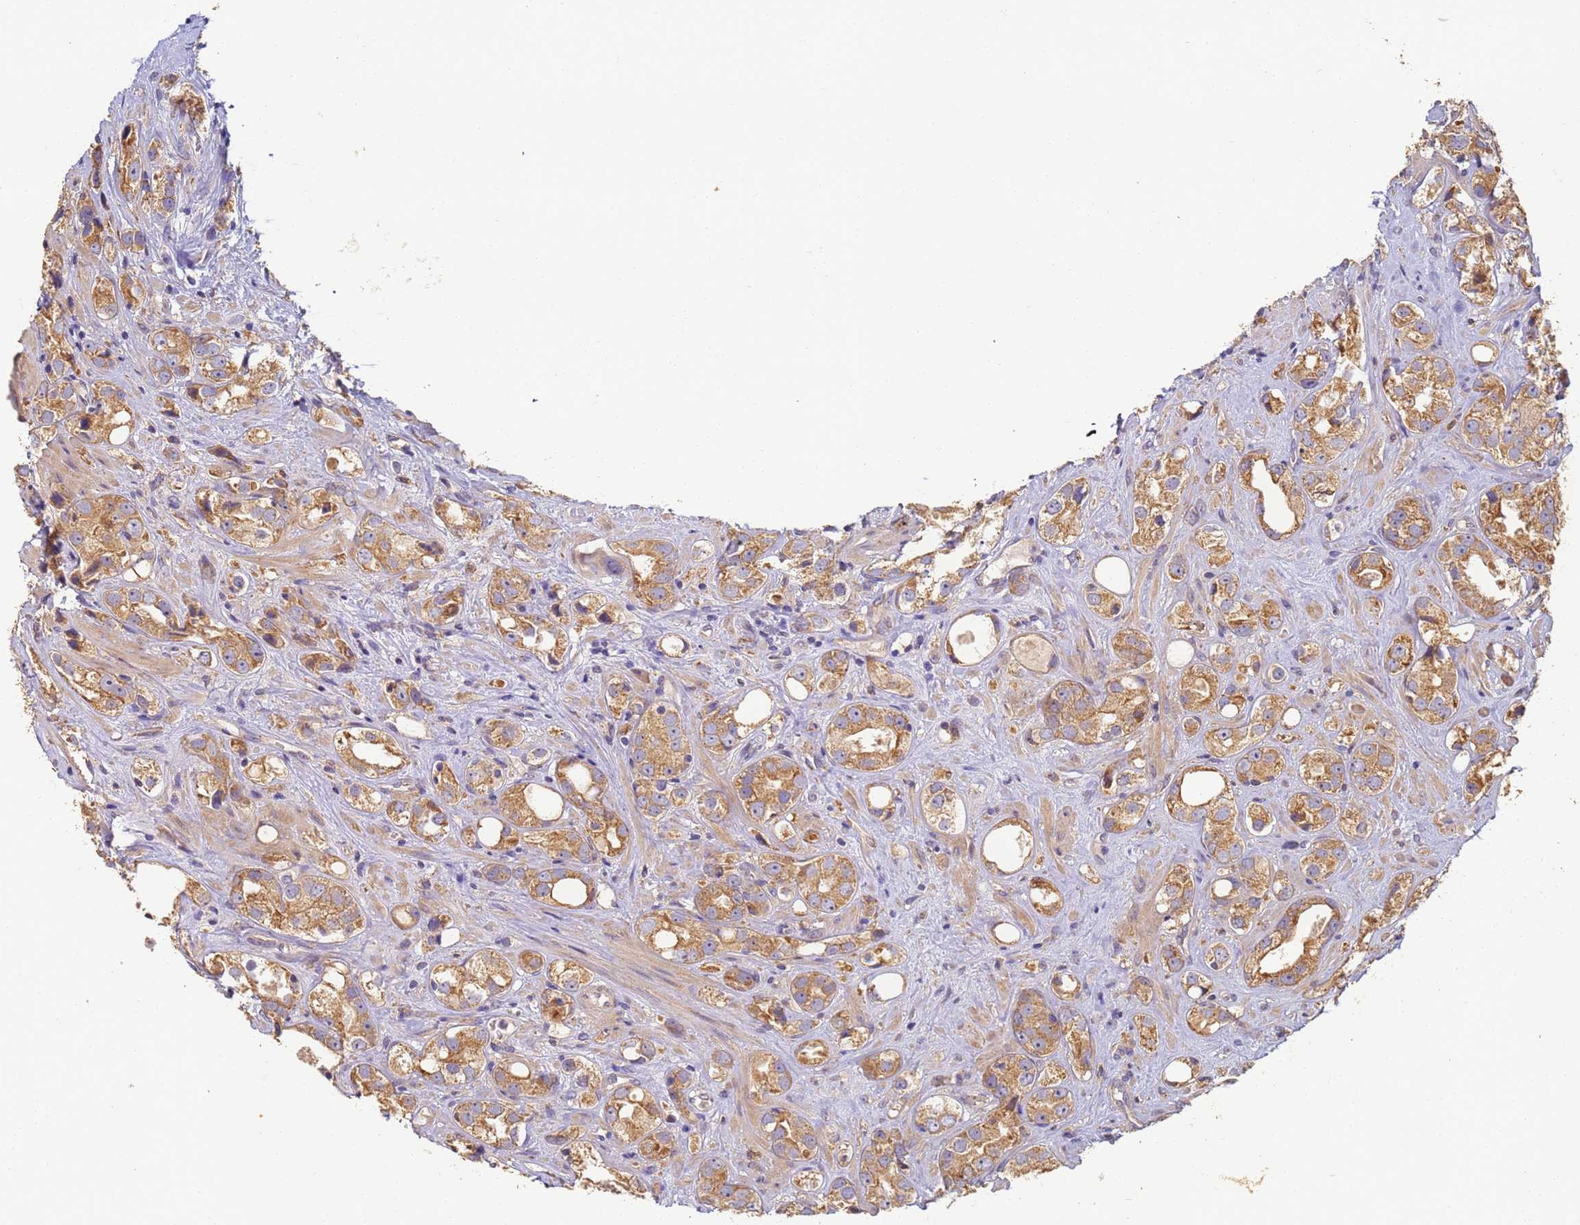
{"staining": {"intensity": "moderate", "quantity": ">75%", "location": "cytoplasmic/membranous"}, "tissue": "prostate cancer", "cell_type": "Tumor cells", "image_type": "cancer", "snomed": [{"axis": "morphology", "description": "Adenocarcinoma, NOS"}, {"axis": "topography", "description": "Prostate"}], "caption": "Human adenocarcinoma (prostate) stained for a protein (brown) exhibits moderate cytoplasmic/membranous positive expression in approximately >75% of tumor cells.", "gene": "TIGAR", "patient": {"sex": "male", "age": 79}}